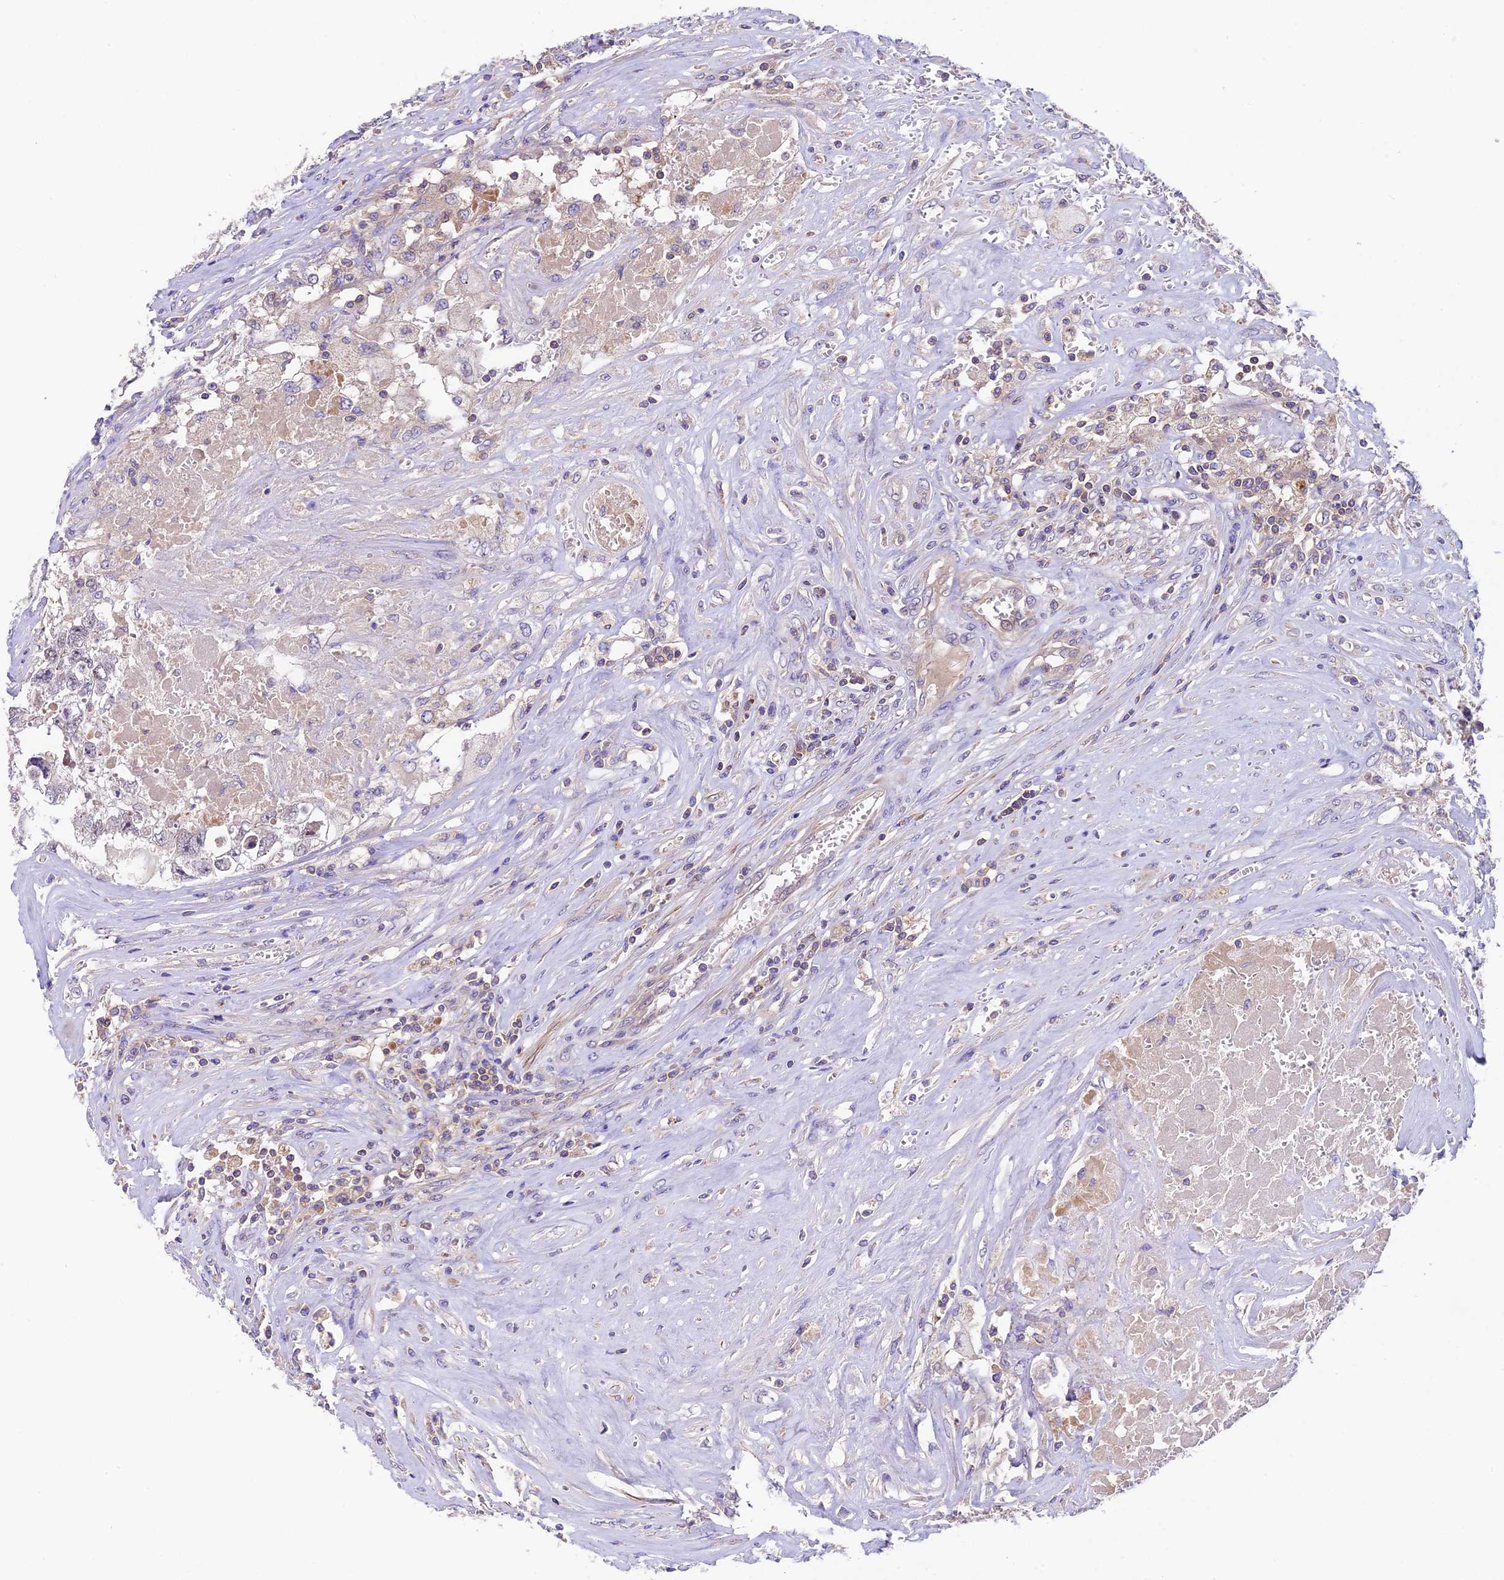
{"staining": {"intensity": "negative", "quantity": "none", "location": "none"}, "tissue": "testis cancer", "cell_type": "Tumor cells", "image_type": "cancer", "snomed": [{"axis": "morphology", "description": "Seminoma, NOS"}, {"axis": "morphology", "description": "Carcinoma, Embryonal, NOS"}, {"axis": "topography", "description": "Testis"}], "caption": "An immunohistochemistry (IHC) micrograph of embryonal carcinoma (testis) is shown. There is no staining in tumor cells of embryonal carcinoma (testis).", "gene": "TBC1D1", "patient": {"sex": "male", "age": 43}}